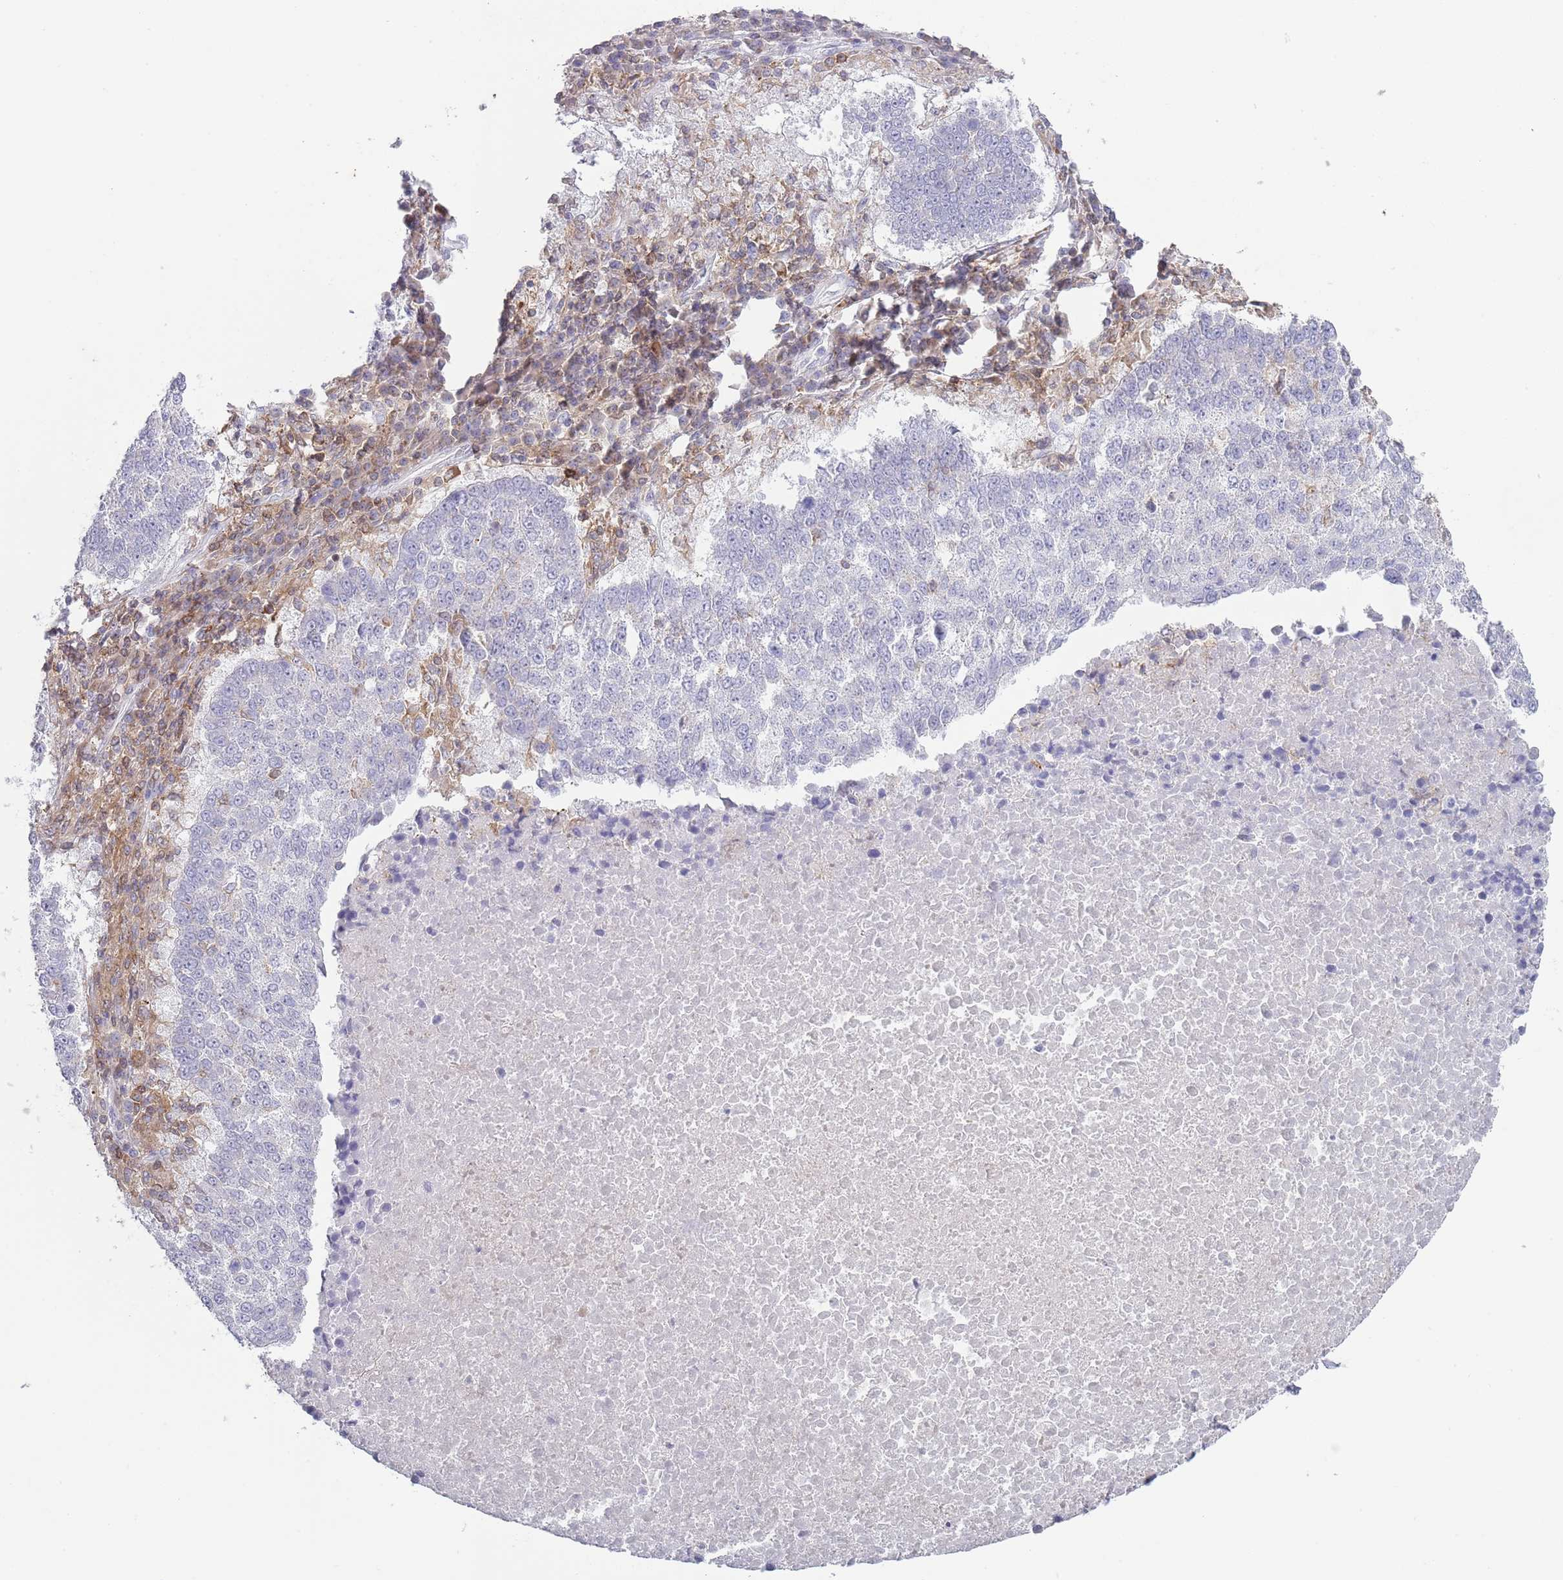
{"staining": {"intensity": "negative", "quantity": "none", "location": "none"}, "tissue": "lung cancer", "cell_type": "Tumor cells", "image_type": "cancer", "snomed": [{"axis": "morphology", "description": "Squamous cell carcinoma, NOS"}, {"axis": "topography", "description": "Lung"}], "caption": "High power microscopy micrograph of an immunohistochemistry image of lung squamous cell carcinoma, revealing no significant staining in tumor cells.", "gene": "LPXN", "patient": {"sex": "male", "age": 73}}